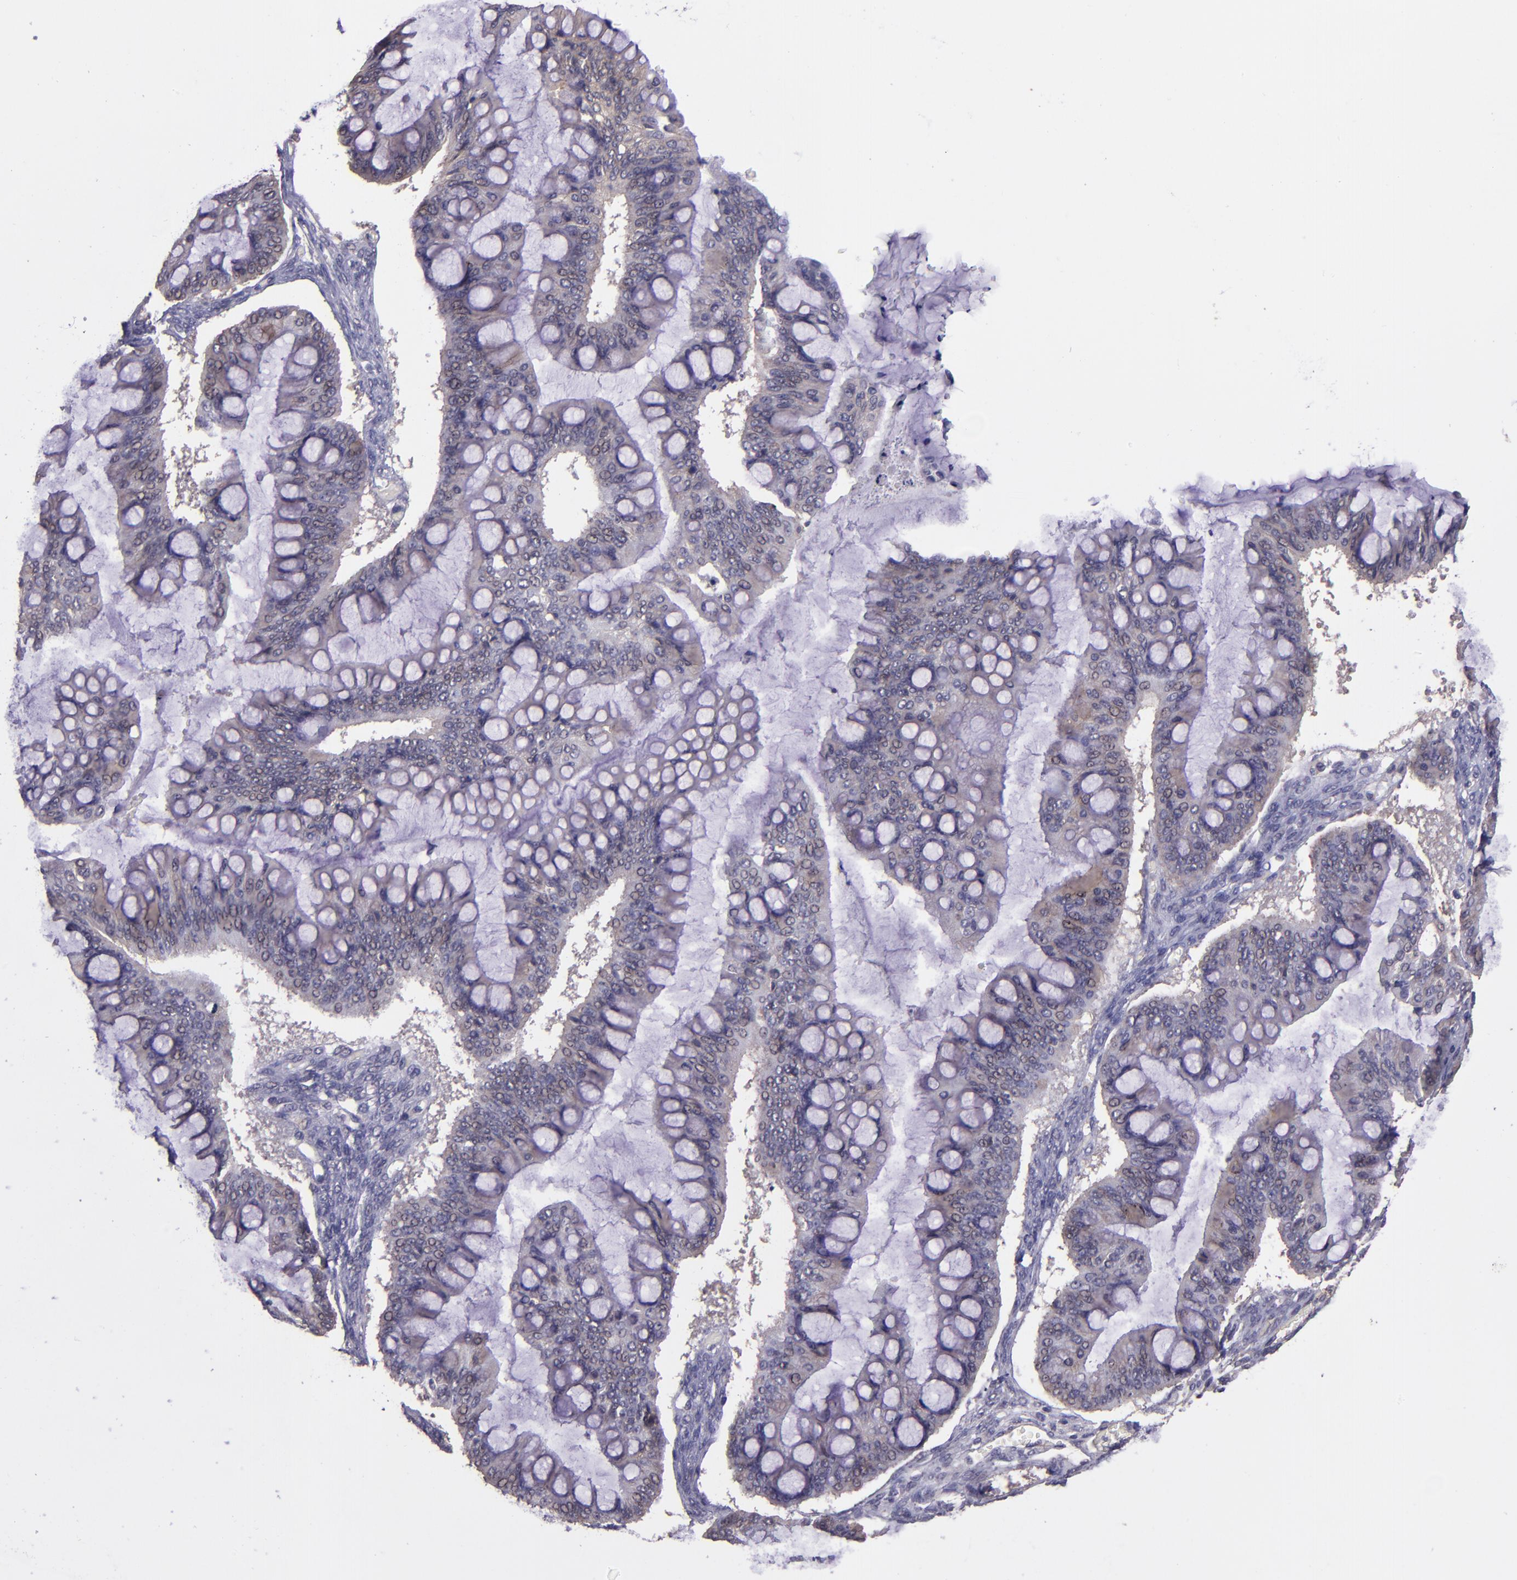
{"staining": {"intensity": "weak", "quantity": ">75%", "location": "cytoplasmic/membranous"}, "tissue": "ovarian cancer", "cell_type": "Tumor cells", "image_type": "cancer", "snomed": [{"axis": "morphology", "description": "Cystadenocarcinoma, mucinous, NOS"}, {"axis": "topography", "description": "Ovary"}], "caption": "DAB immunohistochemical staining of ovarian cancer (mucinous cystadenocarcinoma) exhibits weak cytoplasmic/membranous protein expression in about >75% of tumor cells. The protein of interest is stained brown, and the nuclei are stained in blue (DAB IHC with brightfield microscopy, high magnification).", "gene": "TAF7L", "patient": {"sex": "female", "age": 73}}